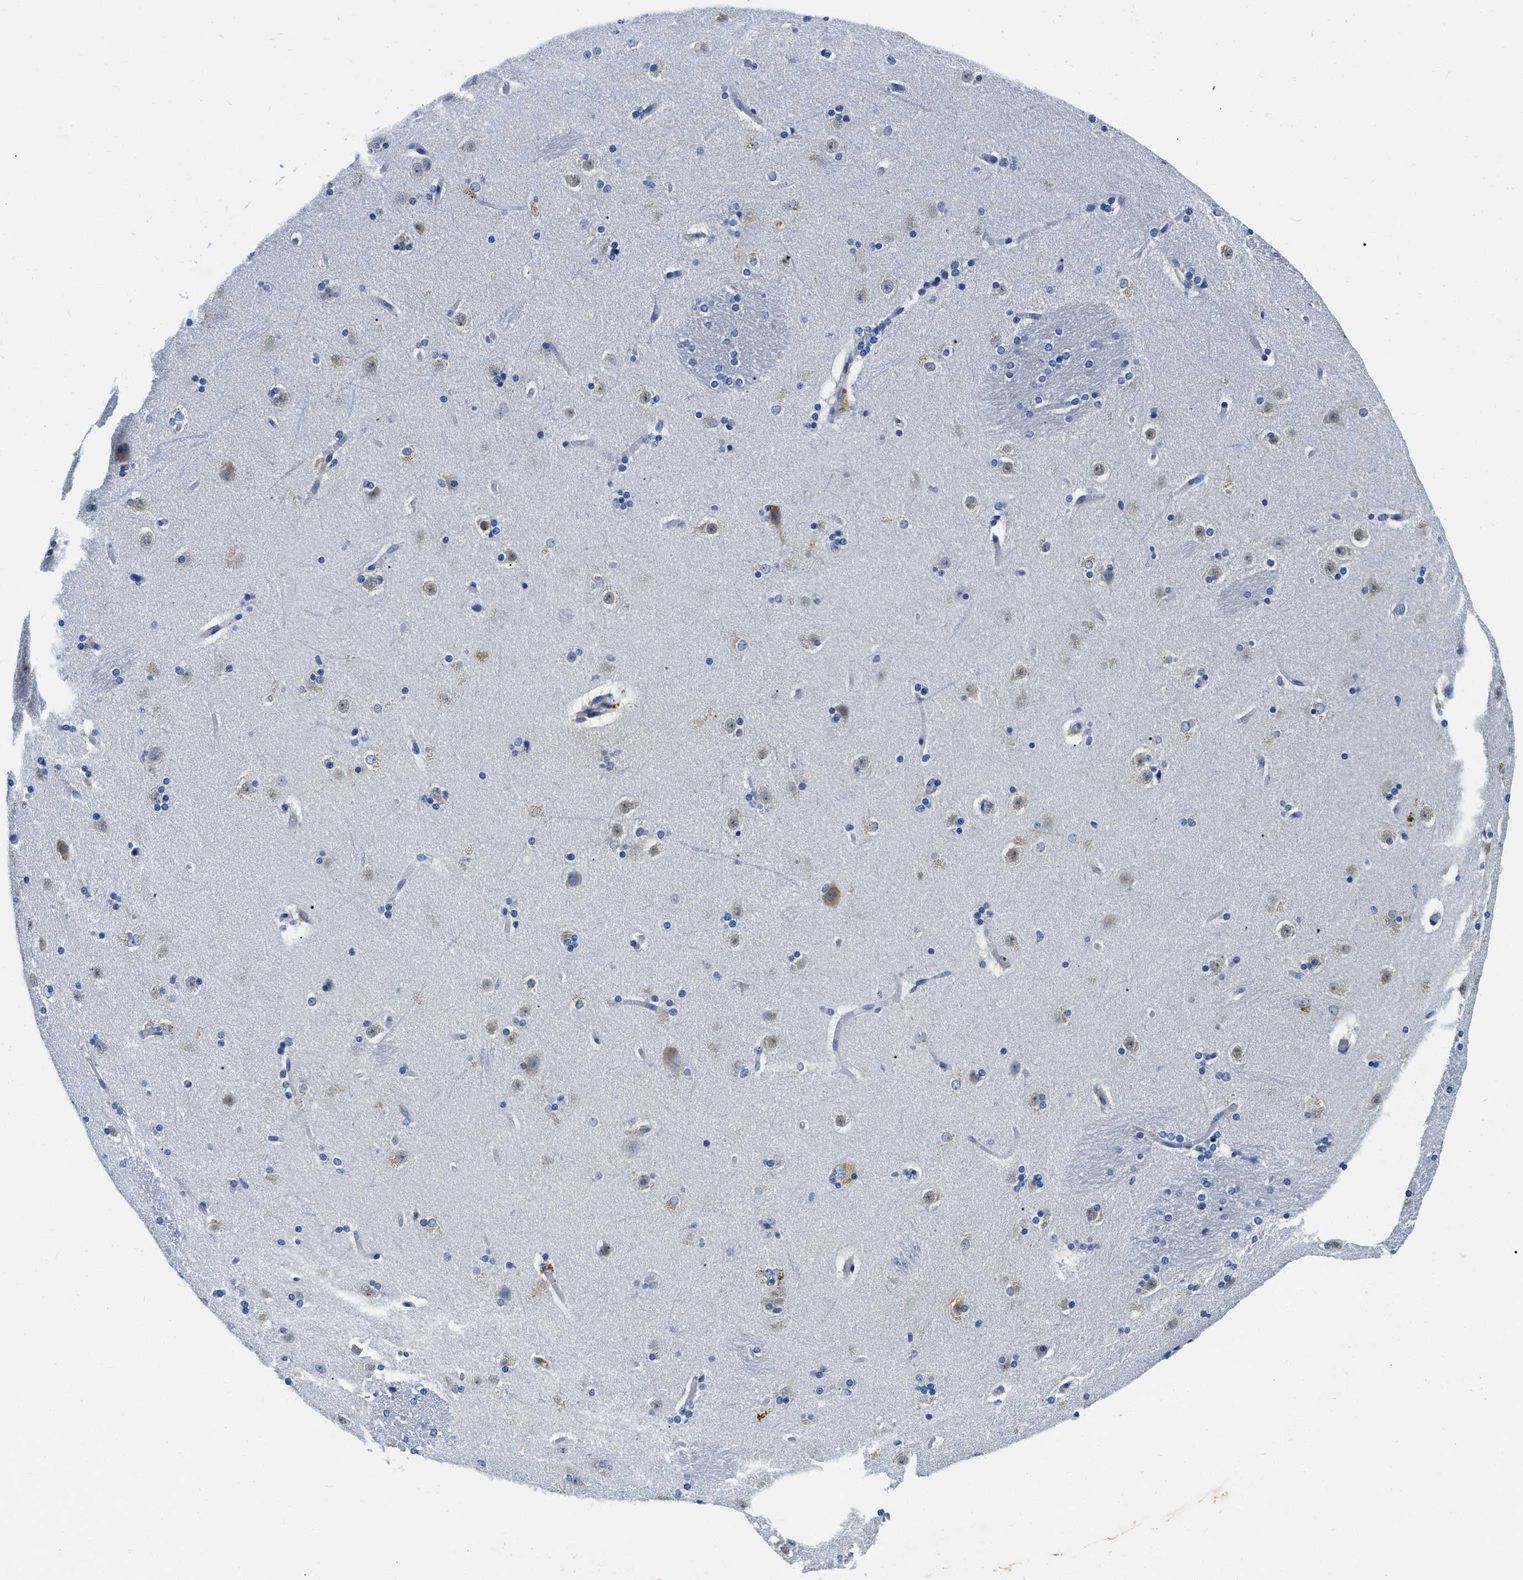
{"staining": {"intensity": "moderate", "quantity": "<25%", "location": "cytoplasmic/membranous"}, "tissue": "caudate", "cell_type": "Glial cells", "image_type": "normal", "snomed": [{"axis": "morphology", "description": "Normal tissue, NOS"}, {"axis": "topography", "description": "Lateral ventricle wall"}], "caption": "Approximately <25% of glial cells in unremarkable human caudate reveal moderate cytoplasmic/membranous protein staining as visualized by brown immunohistochemical staining.", "gene": "EIF2AK2", "patient": {"sex": "female", "age": 19}}